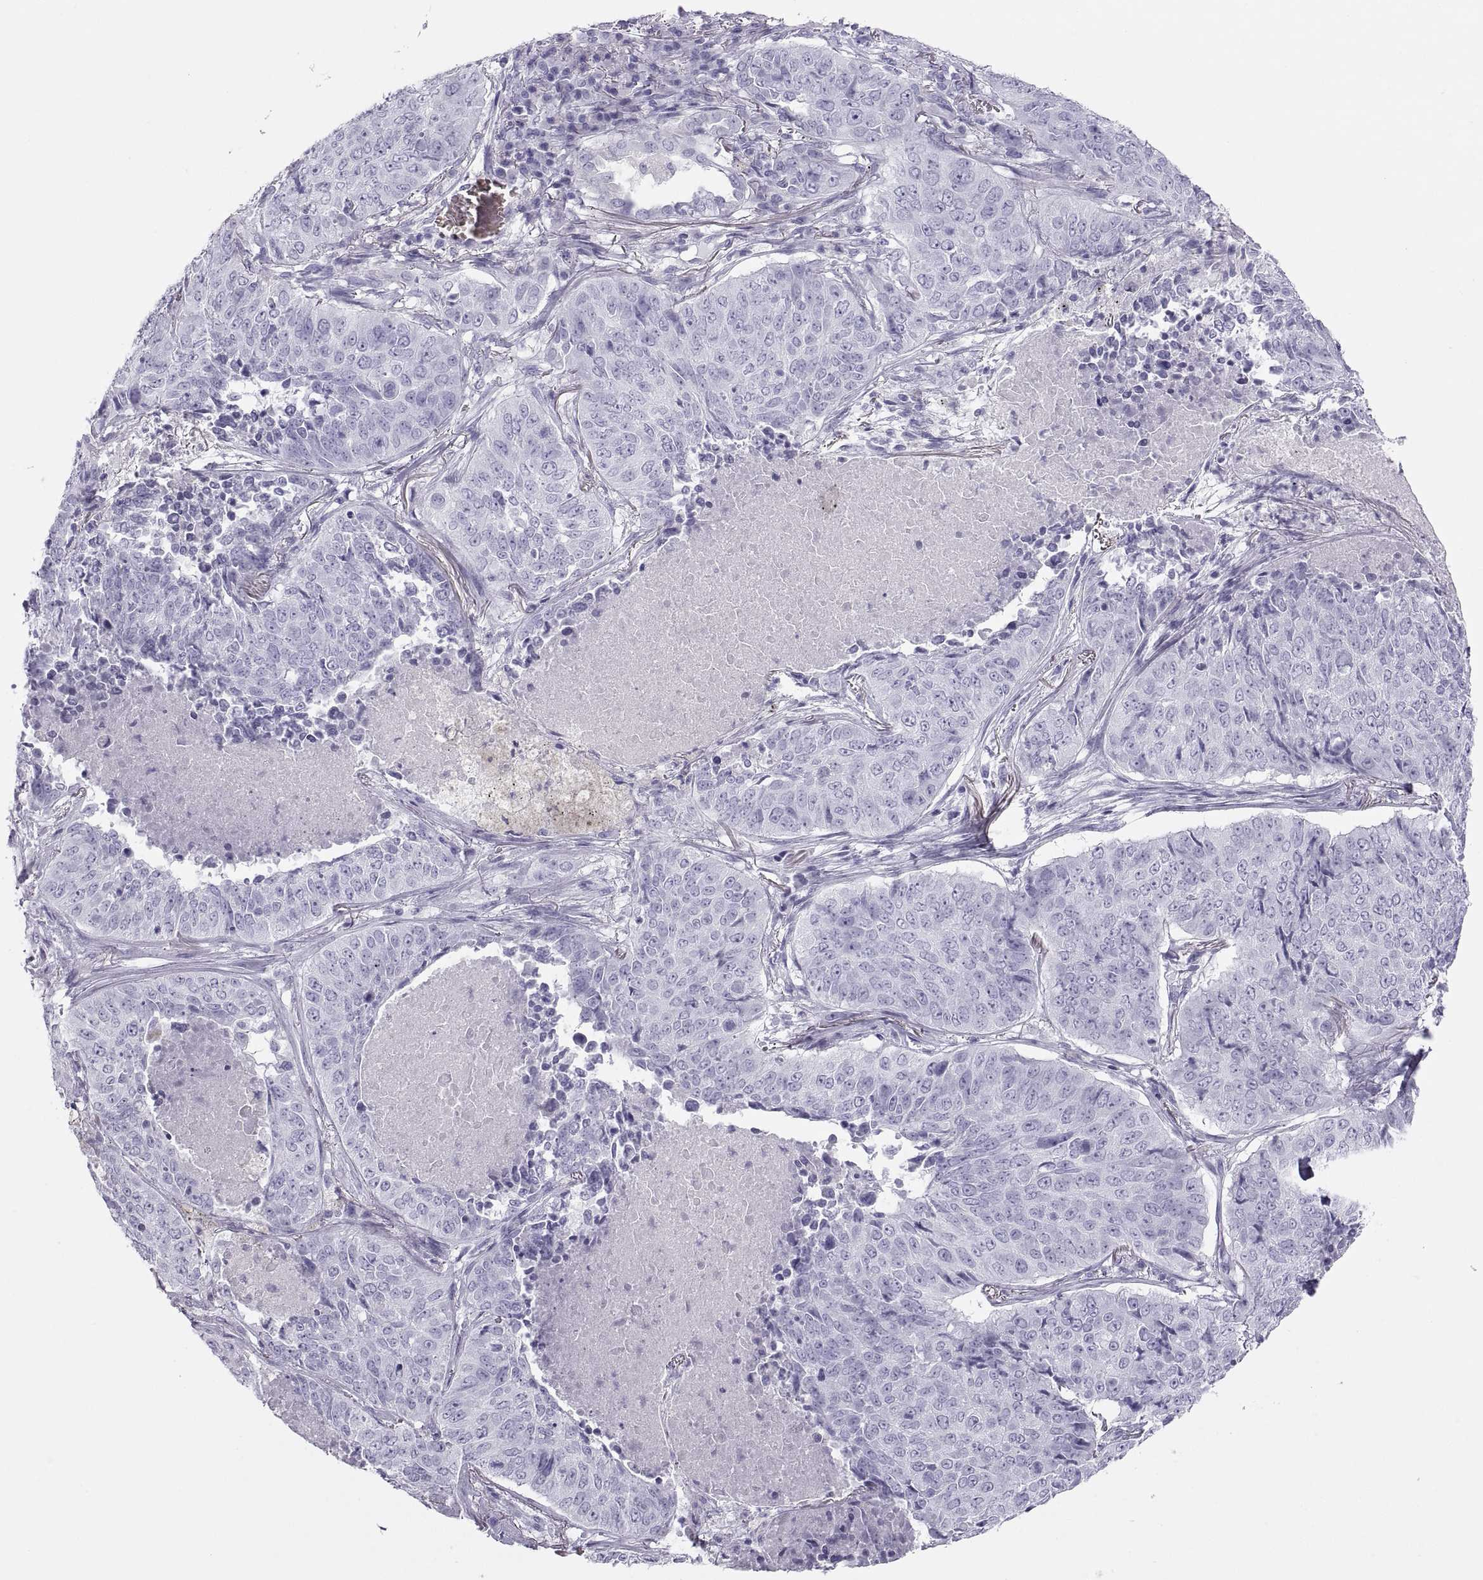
{"staining": {"intensity": "negative", "quantity": "none", "location": "none"}, "tissue": "lung cancer", "cell_type": "Tumor cells", "image_type": "cancer", "snomed": [{"axis": "morphology", "description": "Normal tissue, NOS"}, {"axis": "morphology", "description": "Squamous cell carcinoma, NOS"}, {"axis": "topography", "description": "Bronchus"}, {"axis": "topography", "description": "Lung"}], "caption": "IHC image of neoplastic tissue: human lung cancer (squamous cell carcinoma) stained with DAB shows no significant protein staining in tumor cells.", "gene": "SEMG1", "patient": {"sex": "male", "age": 64}}